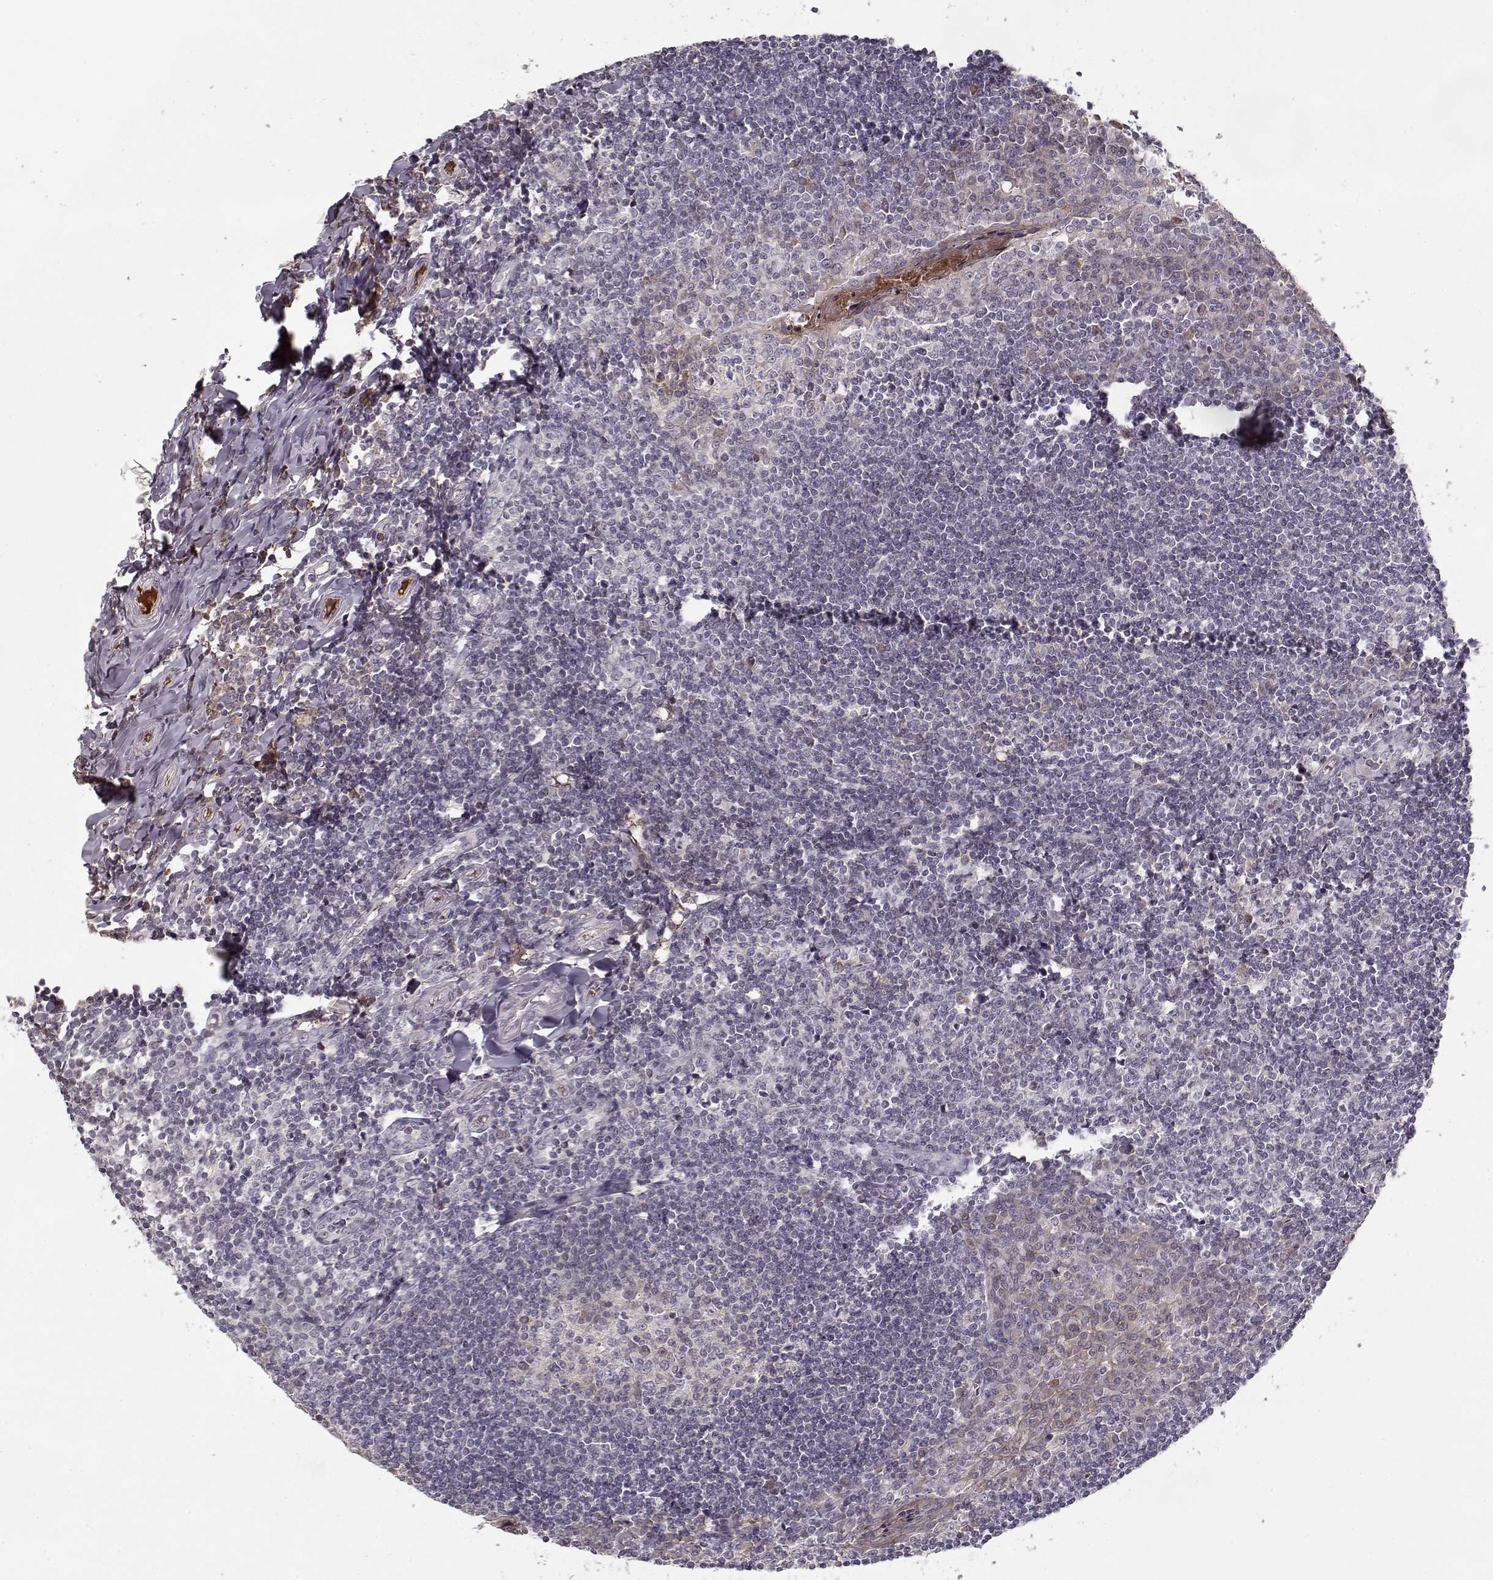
{"staining": {"intensity": "negative", "quantity": "none", "location": "none"}, "tissue": "tonsil", "cell_type": "Germinal center cells", "image_type": "normal", "snomed": [{"axis": "morphology", "description": "Normal tissue, NOS"}, {"axis": "topography", "description": "Tonsil"}], "caption": "The IHC micrograph has no significant staining in germinal center cells of tonsil.", "gene": "AFM", "patient": {"sex": "female", "age": 12}}